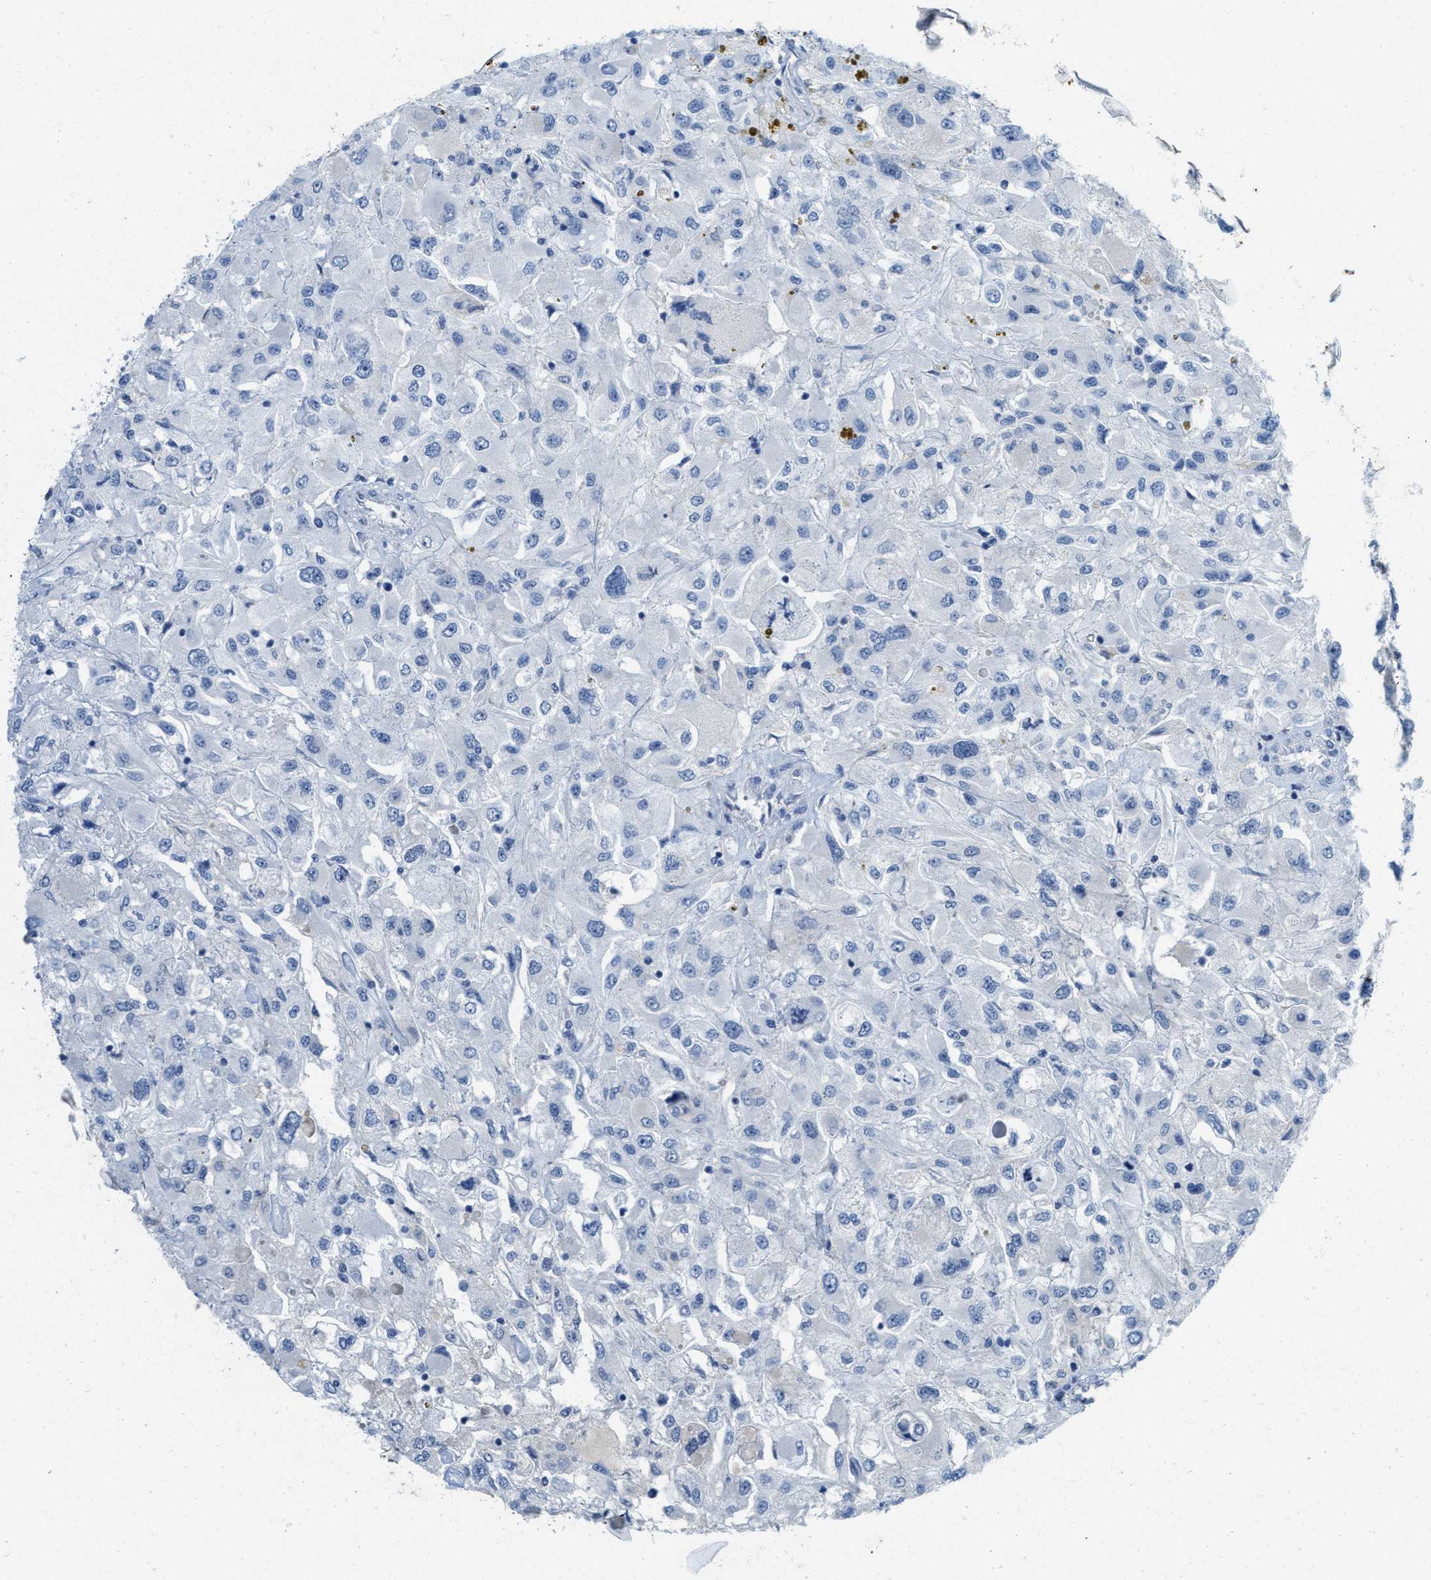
{"staining": {"intensity": "negative", "quantity": "none", "location": "none"}, "tissue": "renal cancer", "cell_type": "Tumor cells", "image_type": "cancer", "snomed": [{"axis": "morphology", "description": "Adenocarcinoma, NOS"}, {"axis": "topography", "description": "Kidney"}], "caption": "There is no significant staining in tumor cells of adenocarcinoma (renal).", "gene": "CPA2", "patient": {"sex": "female", "age": 52}}